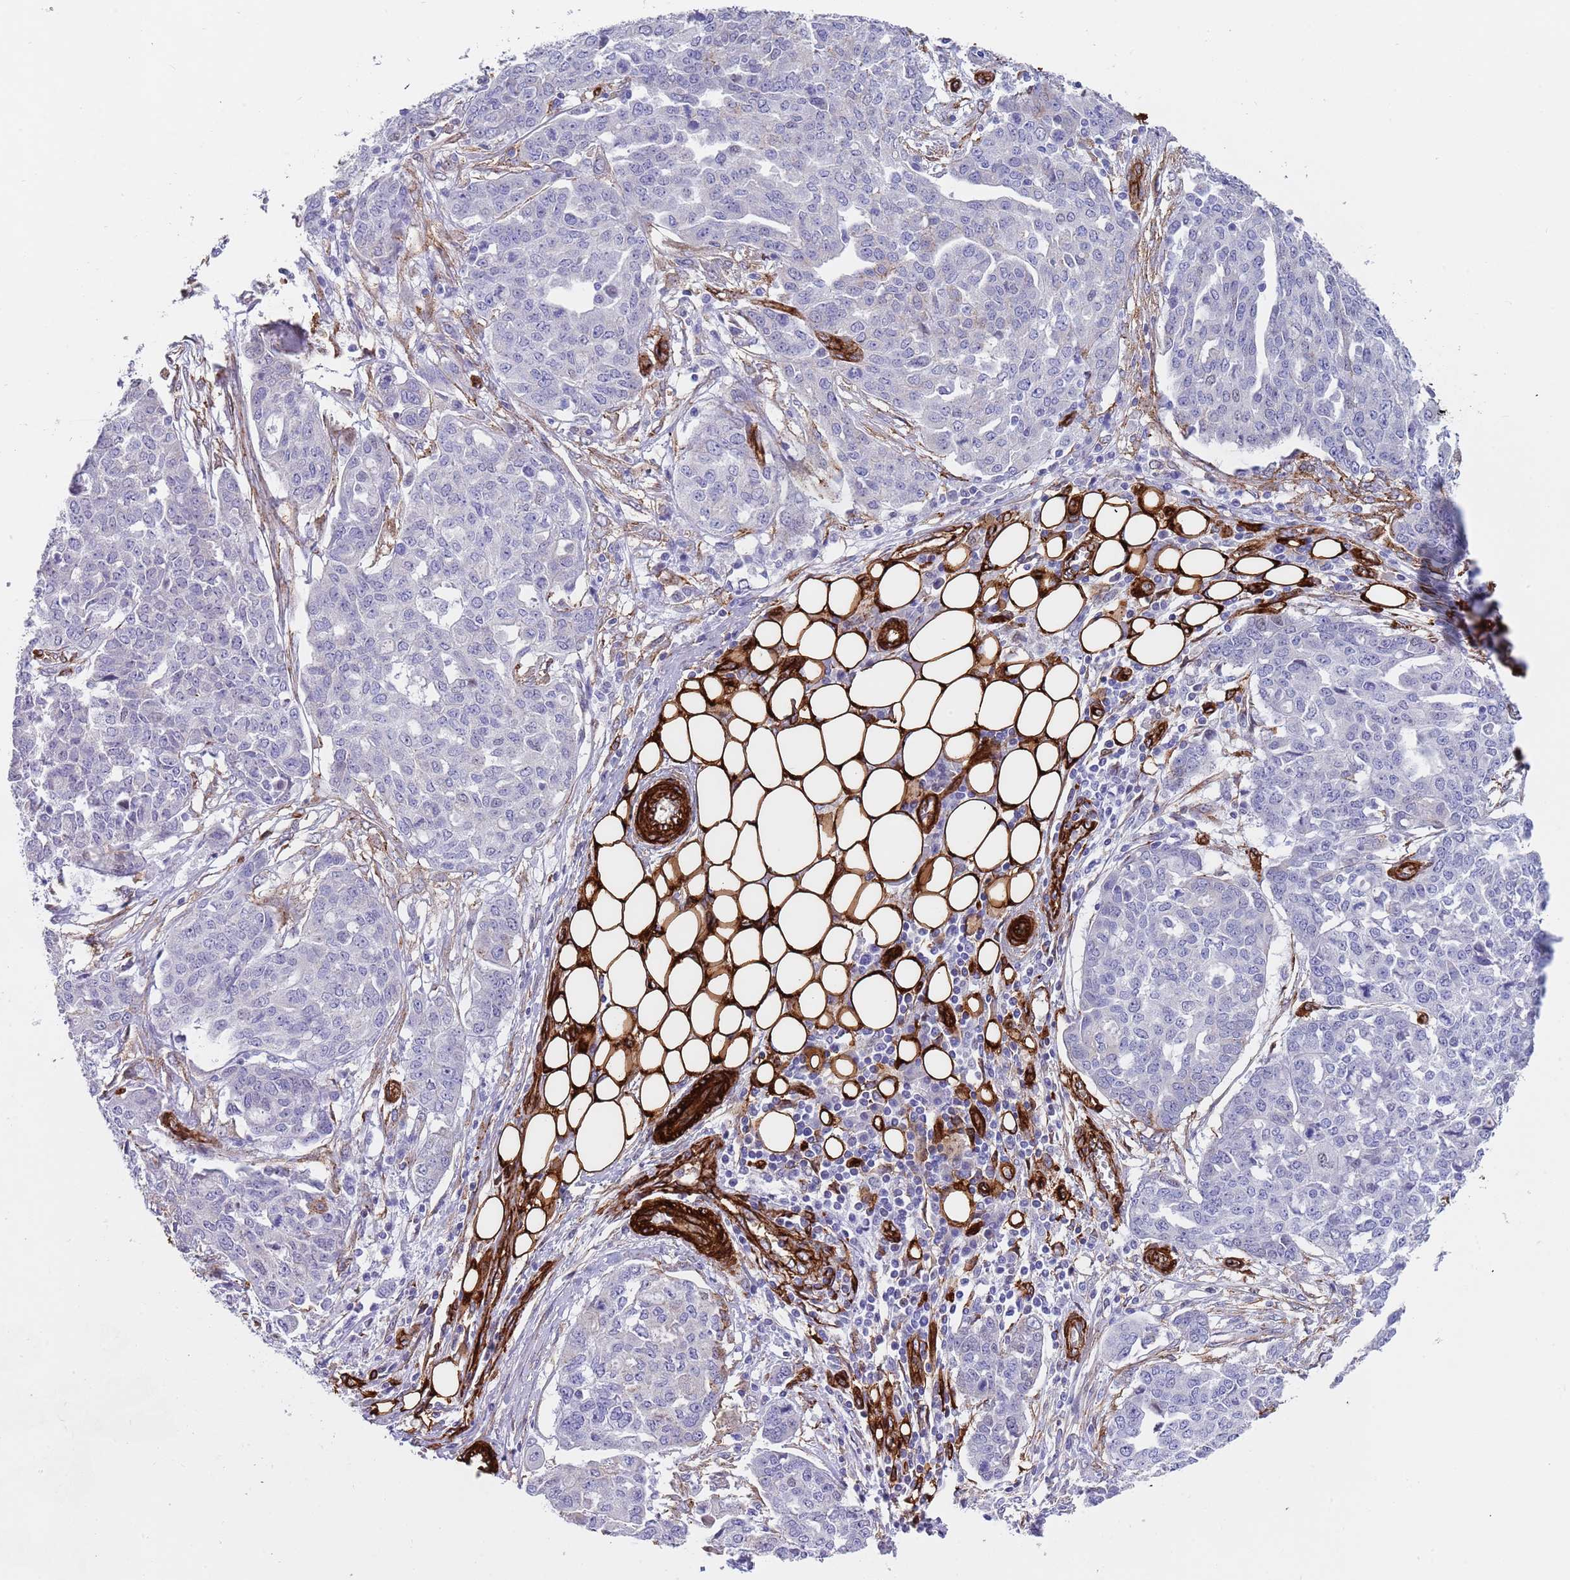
{"staining": {"intensity": "negative", "quantity": "none", "location": "none"}, "tissue": "ovarian cancer", "cell_type": "Tumor cells", "image_type": "cancer", "snomed": [{"axis": "morphology", "description": "Cystadenocarcinoma, serous, NOS"}, {"axis": "topography", "description": "Soft tissue"}, {"axis": "topography", "description": "Ovary"}], "caption": "IHC of serous cystadenocarcinoma (ovarian) shows no staining in tumor cells.", "gene": "CAV2", "patient": {"sex": "female", "age": 57}}